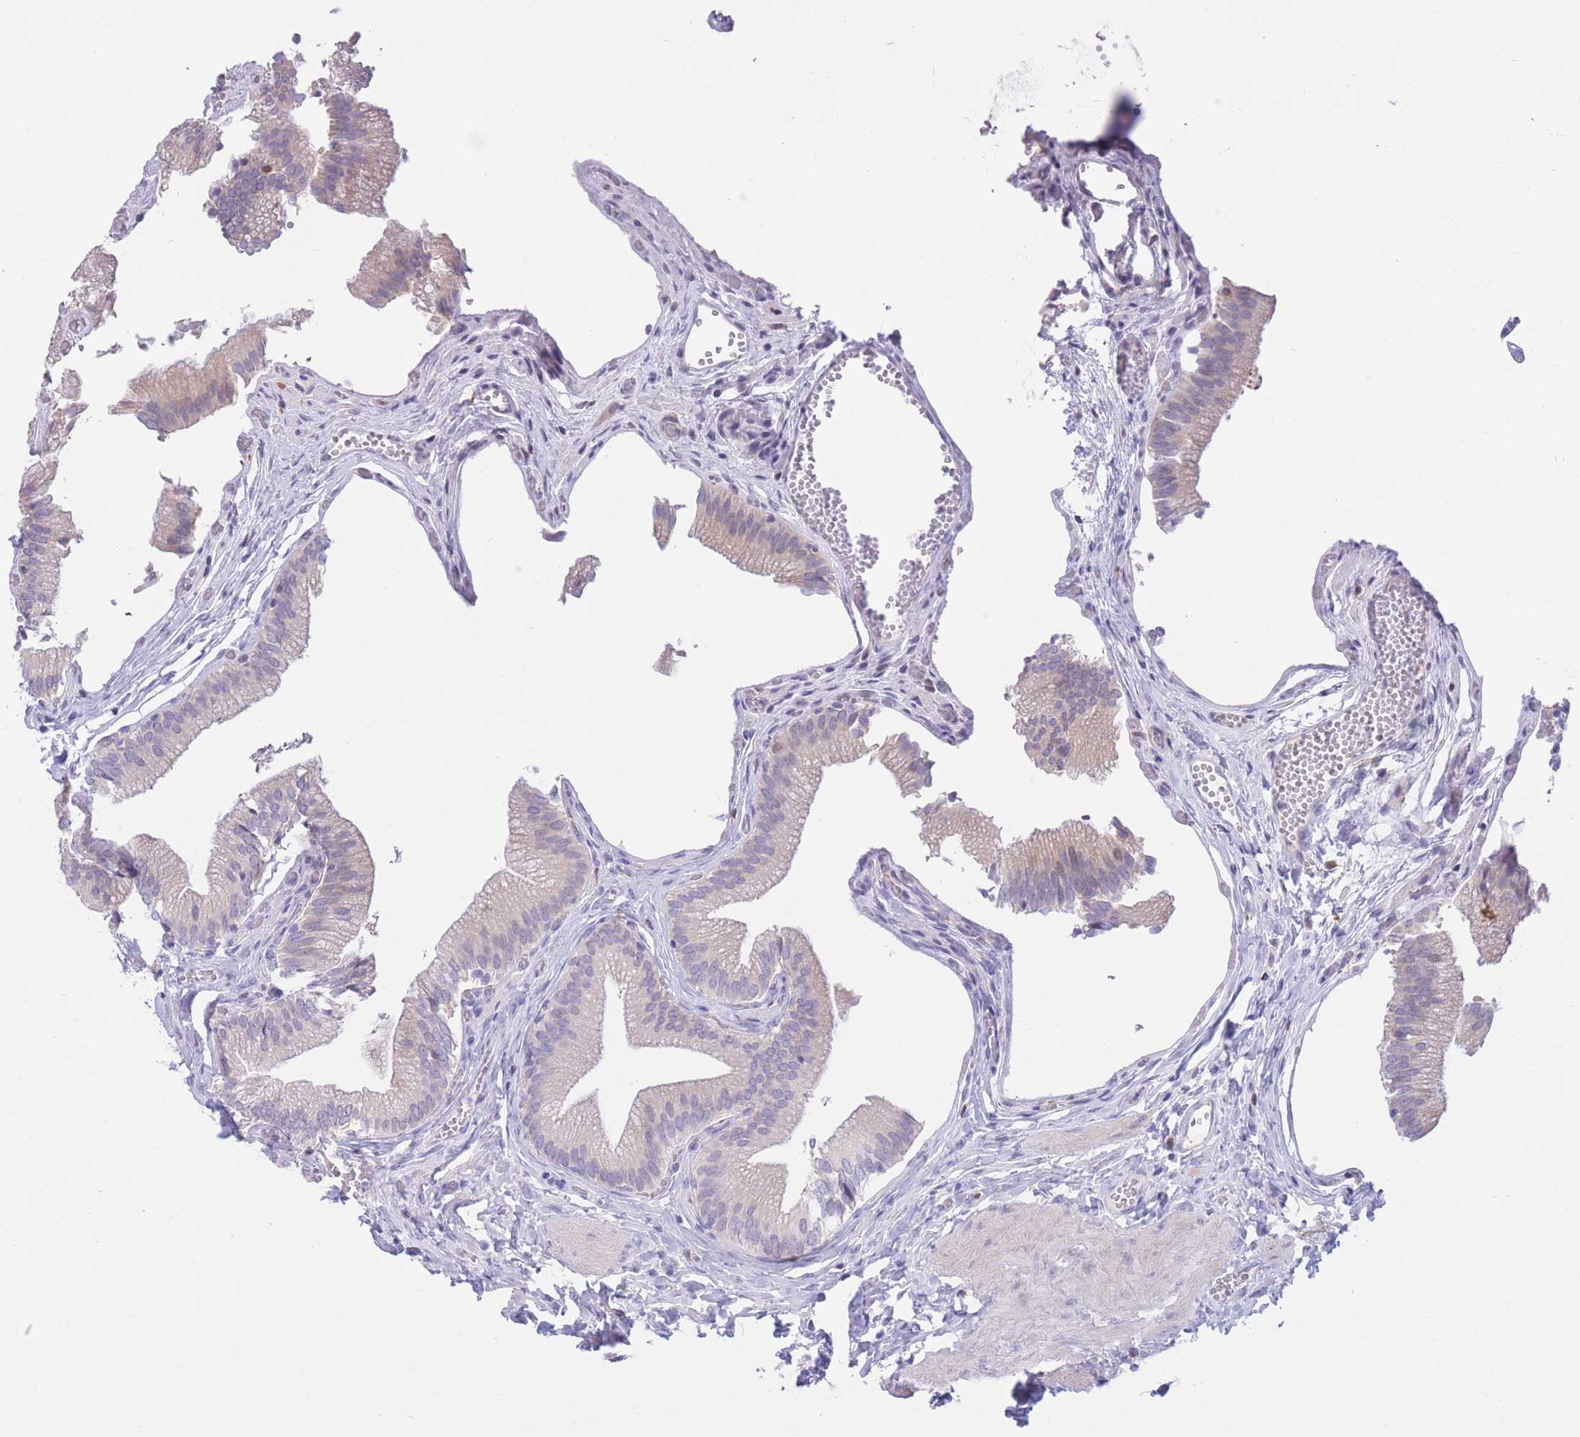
{"staining": {"intensity": "negative", "quantity": "none", "location": "none"}, "tissue": "gallbladder", "cell_type": "Glandular cells", "image_type": "normal", "snomed": [{"axis": "morphology", "description": "Normal tissue, NOS"}, {"axis": "topography", "description": "Gallbladder"}, {"axis": "topography", "description": "Peripheral nerve tissue"}], "caption": "Protein analysis of unremarkable gallbladder exhibits no significant positivity in glandular cells.", "gene": "RPL39L", "patient": {"sex": "male", "age": 17}}